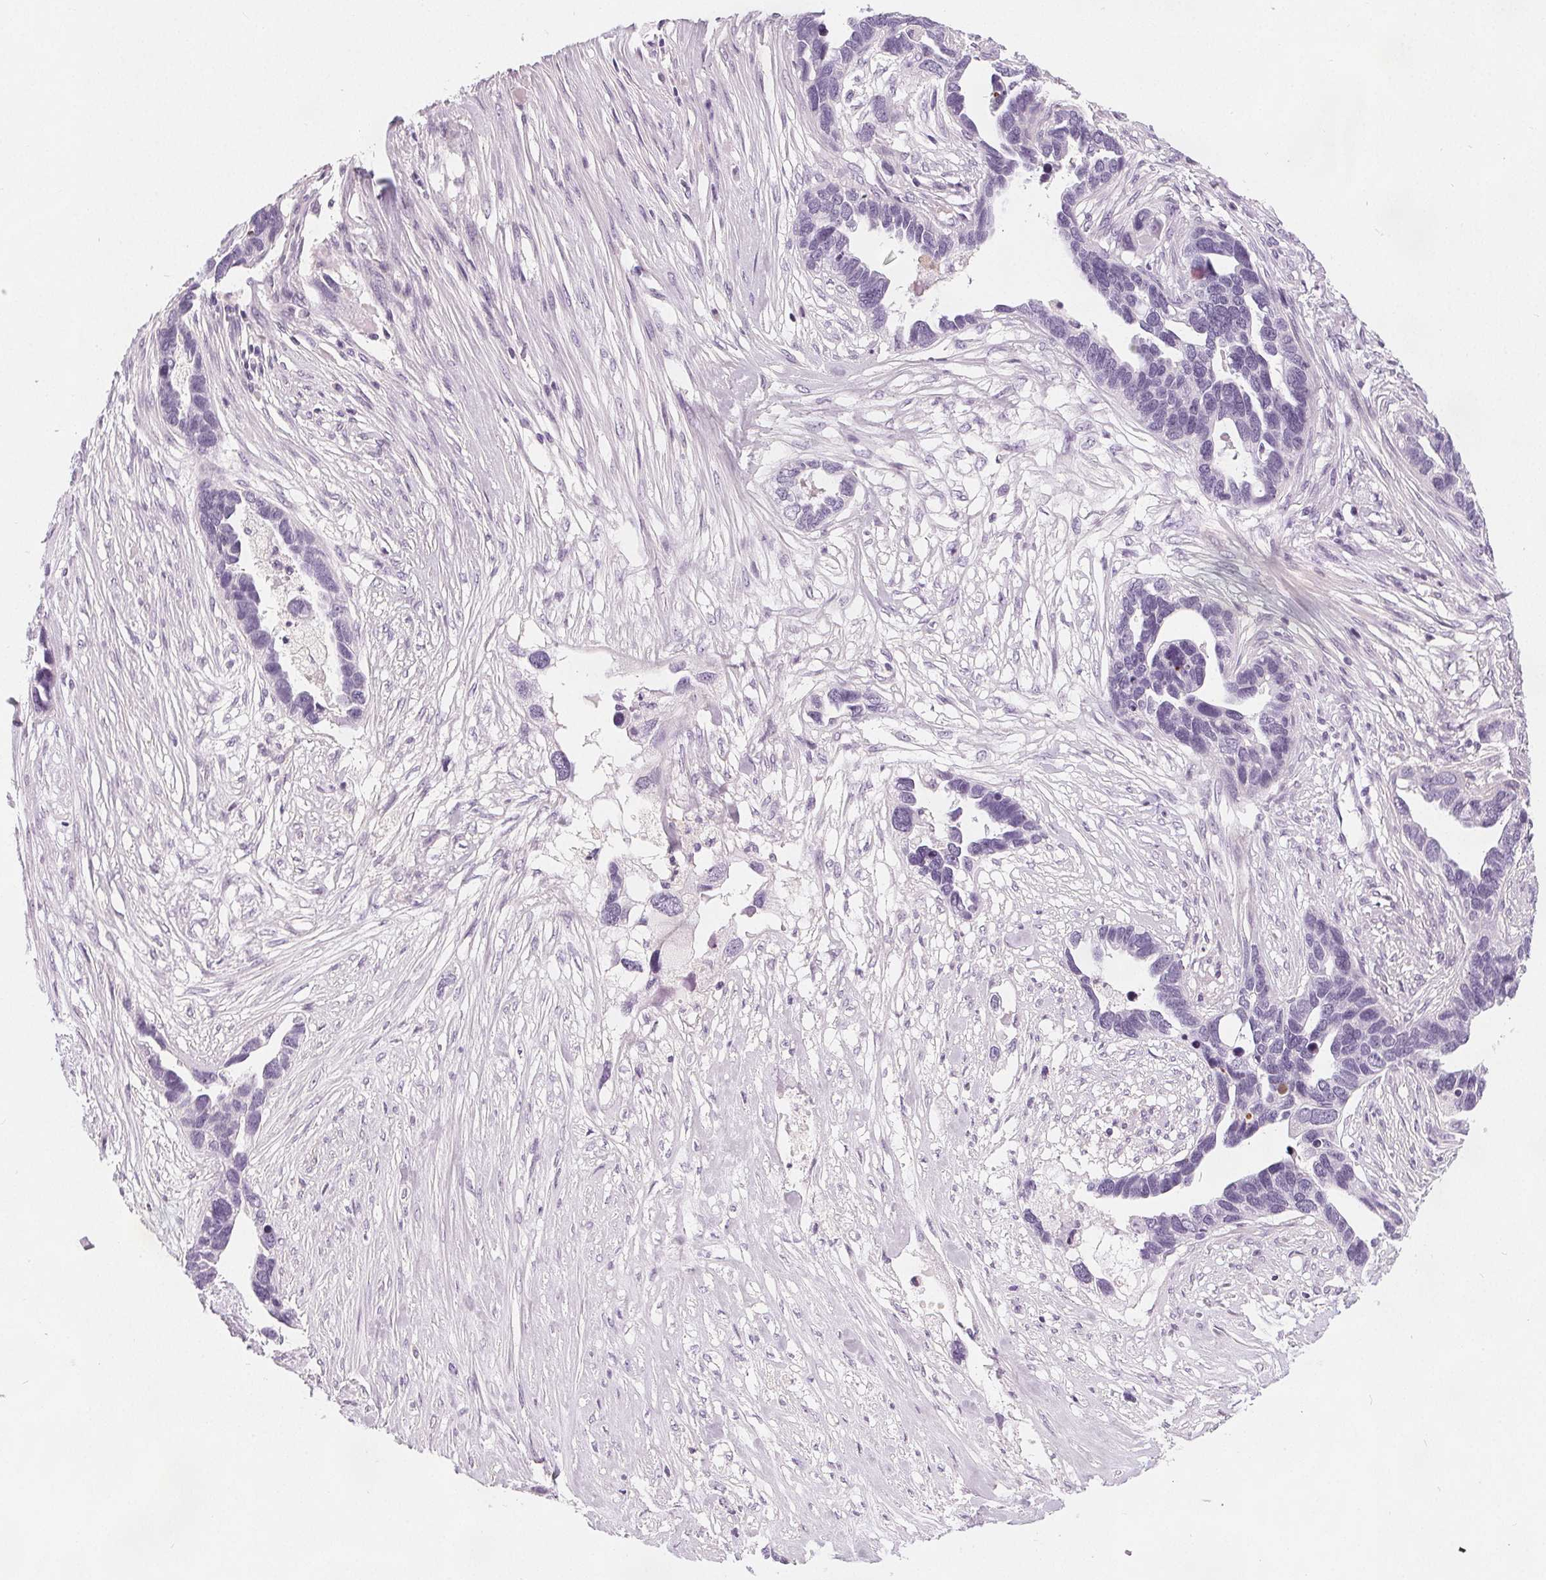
{"staining": {"intensity": "negative", "quantity": "none", "location": "none"}, "tissue": "ovarian cancer", "cell_type": "Tumor cells", "image_type": "cancer", "snomed": [{"axis": "morphology", "description": "Cystadenocarcinoma, serous, NOS"}, {"axis": "topography", "description": "Ovary"}], "caption": "Protein analysis of ovarian cancer exhibits no significant expression in tumor cells.", "gene": "SLC5A12", "patient": {"sex": "female", "age": 54}}